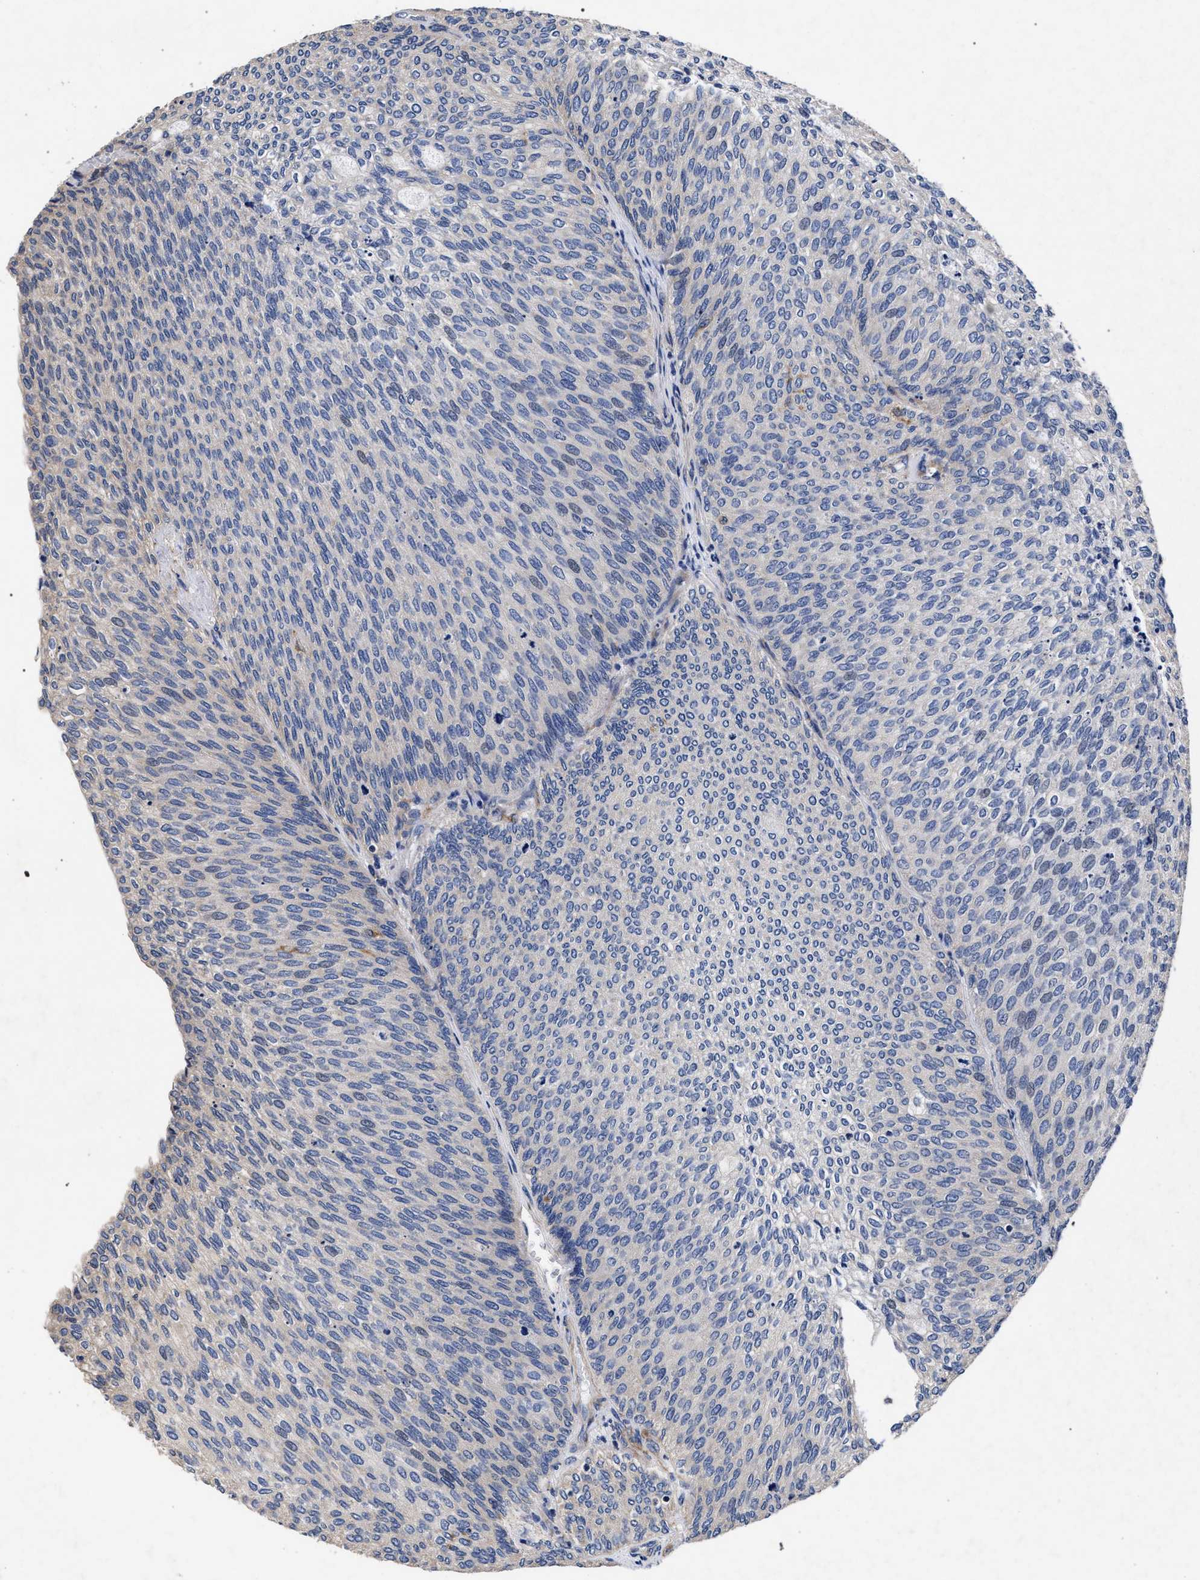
{"staining": {"intensity": "negative", "quantity": "none", "location": "none"}, "tissue": "urothelial cancer", "cell_type": "Tumor cells", "image_type": "cancer", "snomed": [{"axis": "morphology", "description": "Urothelial carcinoma, Low grade"}, {"axis": "topography", "description": "Urinary bladder"}], "caption": "Tumor cells show no significant positivity in urothelial cancer.", "gene": "CFAP95", "patient": {"sex": "female", "age": 79}}